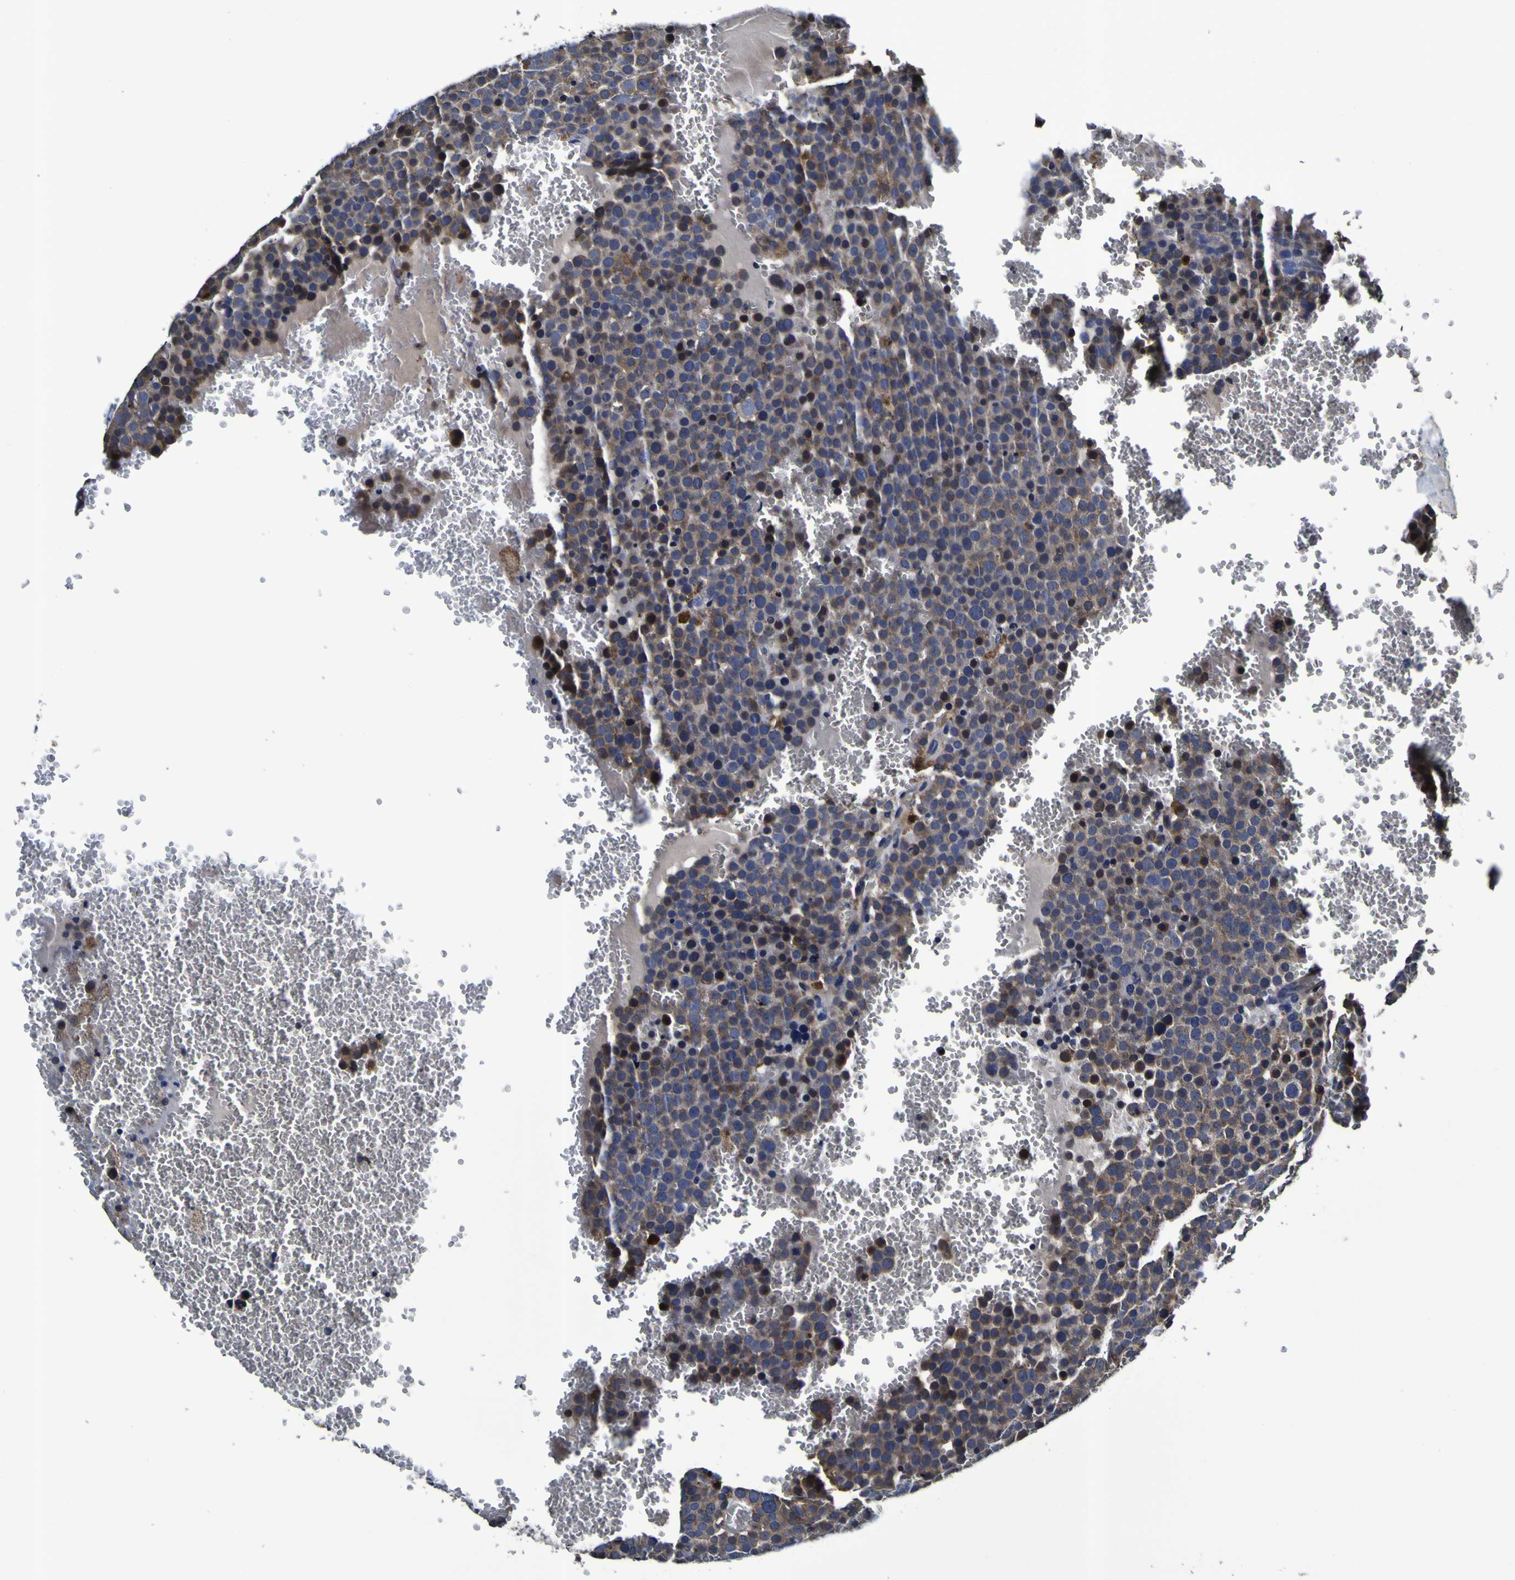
{"staining": {"intensity": "weak", "quantity": "25%-75%", "location": "cytoplasmic/membranous"}, "tissue": "testis cancer", "cell_type": "Tumor cells", "image_type": "cancer", "snomed": [{"axis": "morphology", "description": "Seminoma, NOS"}, {"axis": "topography", "description": "Testis"}], "caption": "An IHC histopathology image of neoplastic tissue is shown. Protein staining in brown highlights weak cytoplasmic/membranous positivity in testis seminoma within tumor cells.", "gene": "GPX1", "patient": {"sex": "male", "age": 71}}